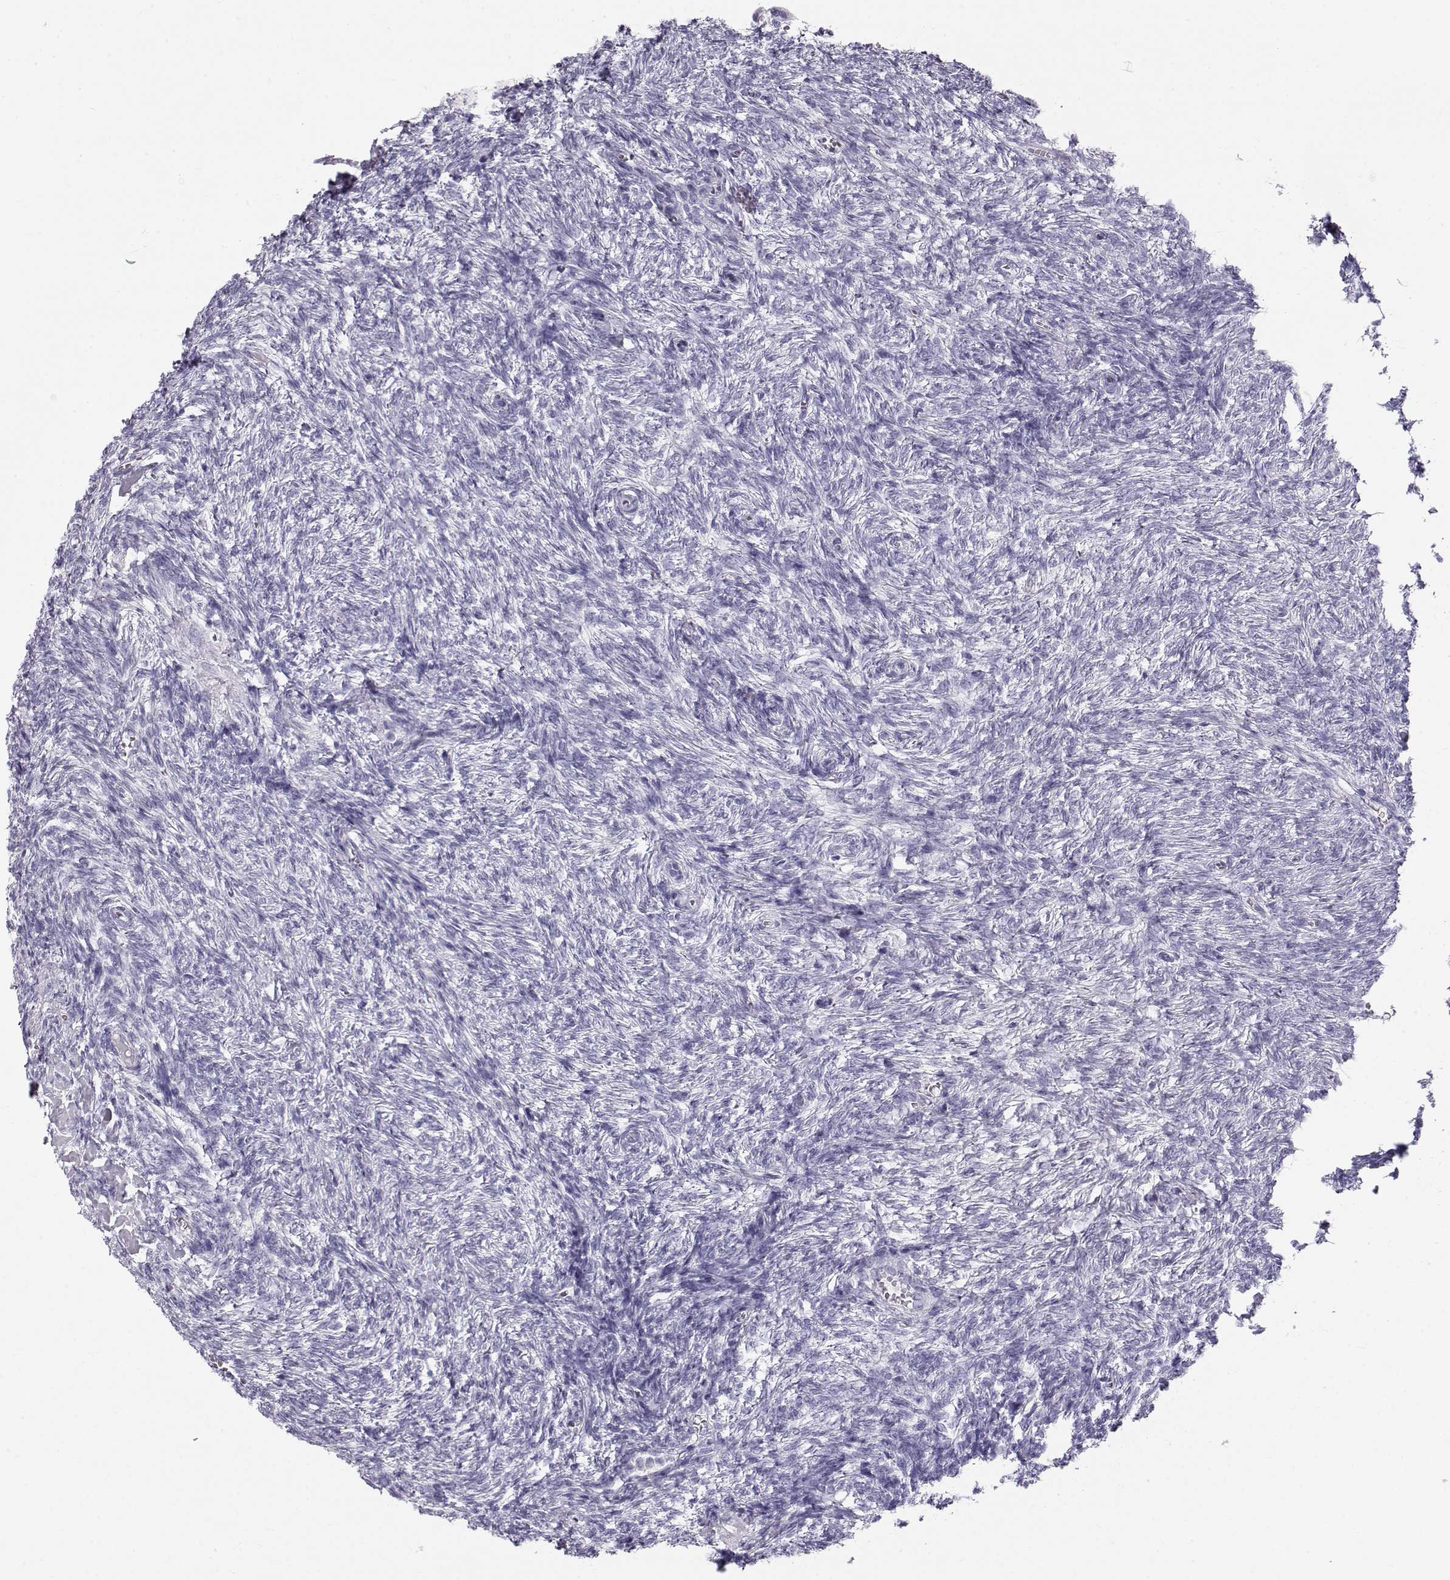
{"staining": {"intensity": "negative", "quantity": "none", "location": "none"}, "tissue": "ovary", "cell_type": "Follicle cells", "image_type": "normal", "snomed": [{"axis": "morphology", "description": "Normal tissue, NOS"}, {"axis": "topography", "description": "Ovary"}], "caption": "High power microscopy image of an IHC image of benign ovary, revealing no significant expression in follicle cells.", "gene": "RD3", "patient": {"sex": "female", "age": 43}}